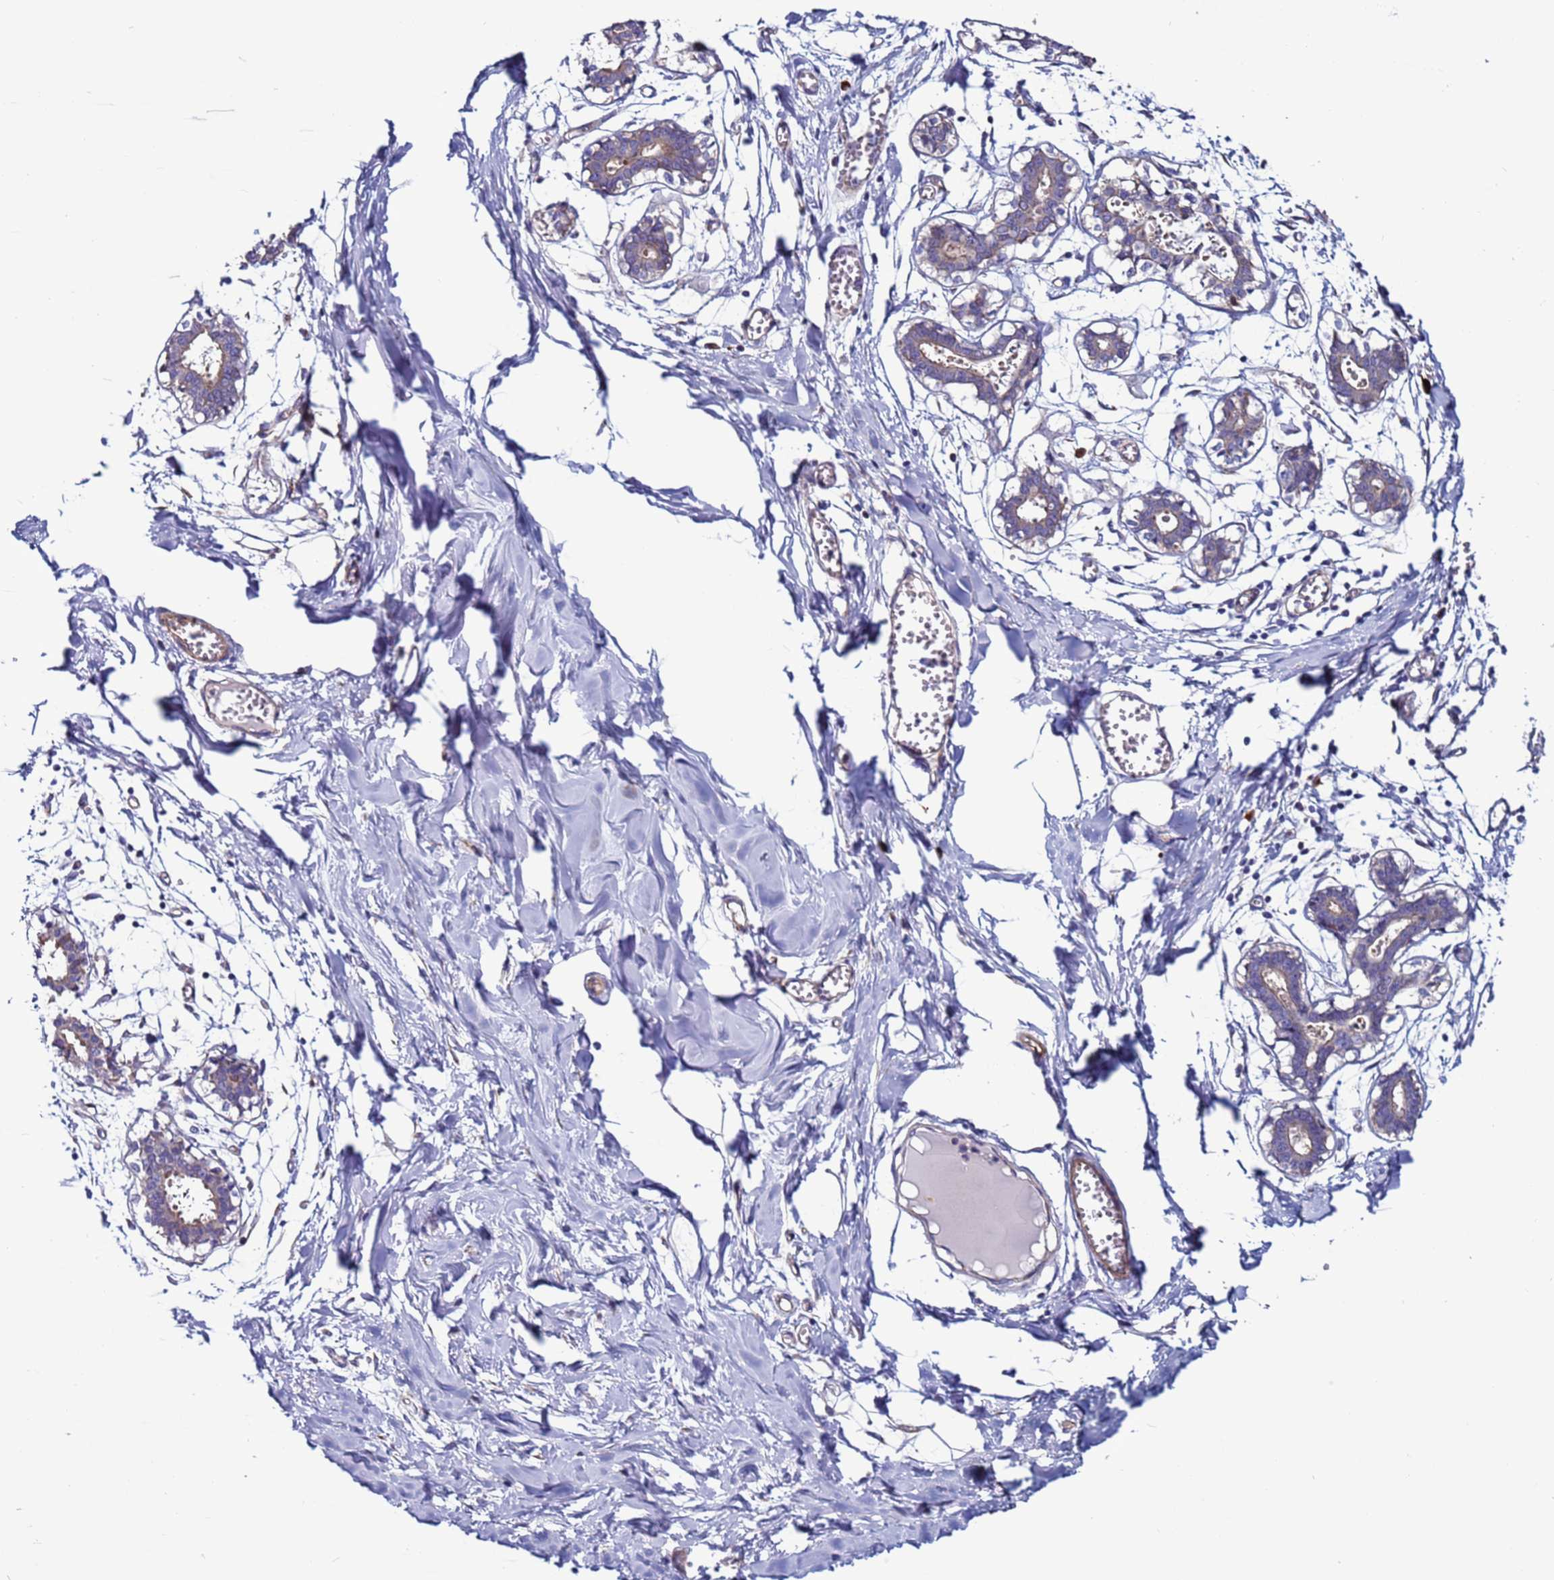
{"staining": {"intensity": "negative", "quantity": "none", "location": "none"}, "tissue": "breast", "cell_type": "Adipocytes", "image_type": "normal", "snomed": [{"axis": "morphology", "description": "Normal tissue, NOS"}, {"axis": "topography", "description": "Breast"}], "caption": "Immunohistochemistry (IHC) histopathology image of benign breast: breast stained with DAB shows no significant protein positivity in adipocytes.", "gene": "EFCAB8", "patient": {"sex": "female", "age": 27}}